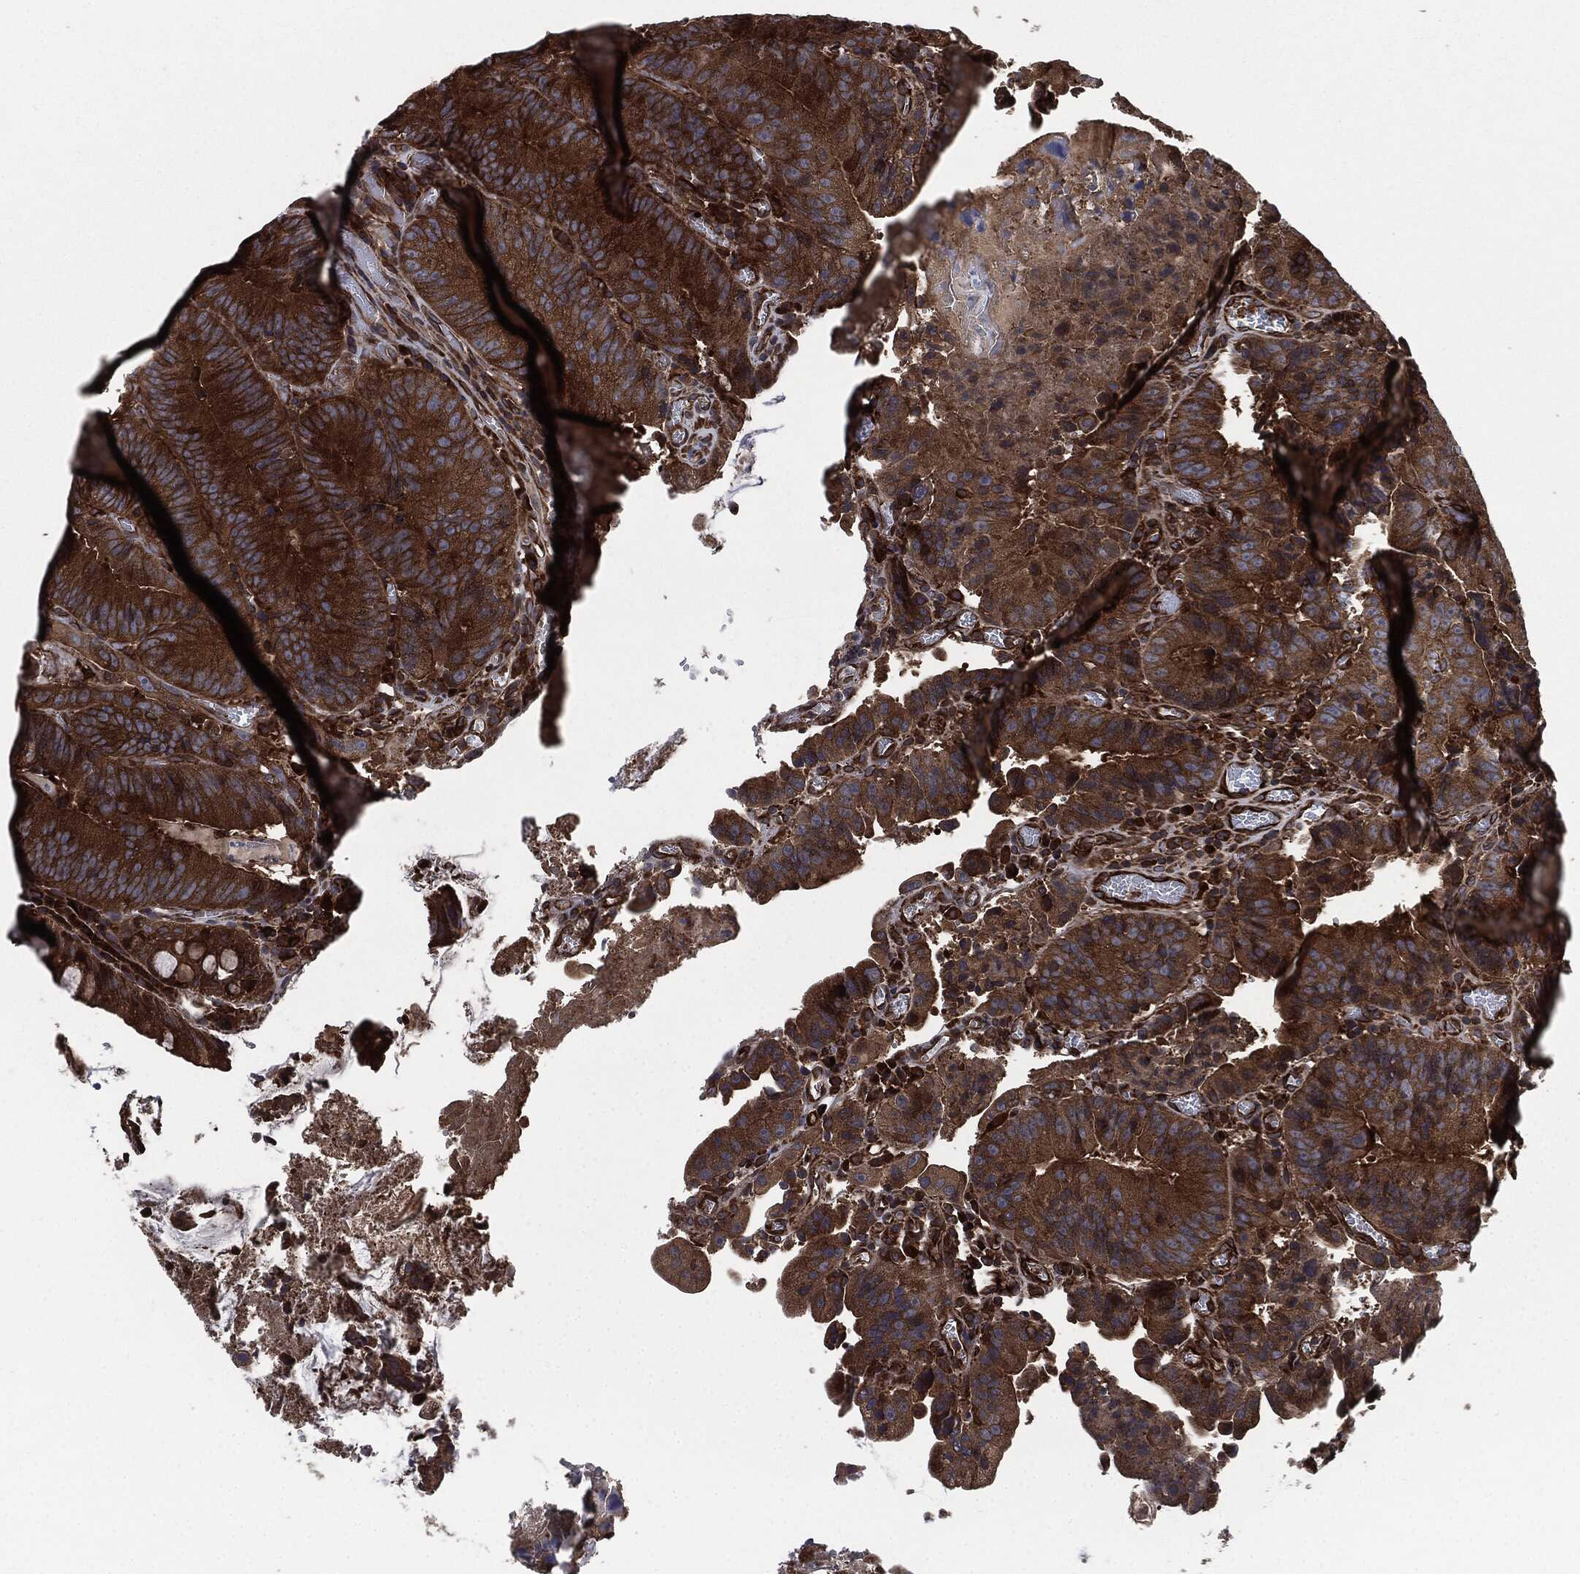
{"staining": {"intensity": "strong", "quantity": ">75%", "location": "cytoplasmic/membranous"}, "tissue": "colorectal cancer", "cell_type": "Tumor cells", "image_type": "cancer", "snomed": [{"axis": "morphology", "description": "Adenocarcinoma, NOS"}, {"axis": "topography", "description": "Colon"}], "caption": "Tumor cells show high levels of strong cytoplasmic/membranous staining in about >75% of cells in colorectal cancer (adenocarcinoma).", "gene": "RAP1GDS1", "patient": {"sex": "female", "age": 86}}